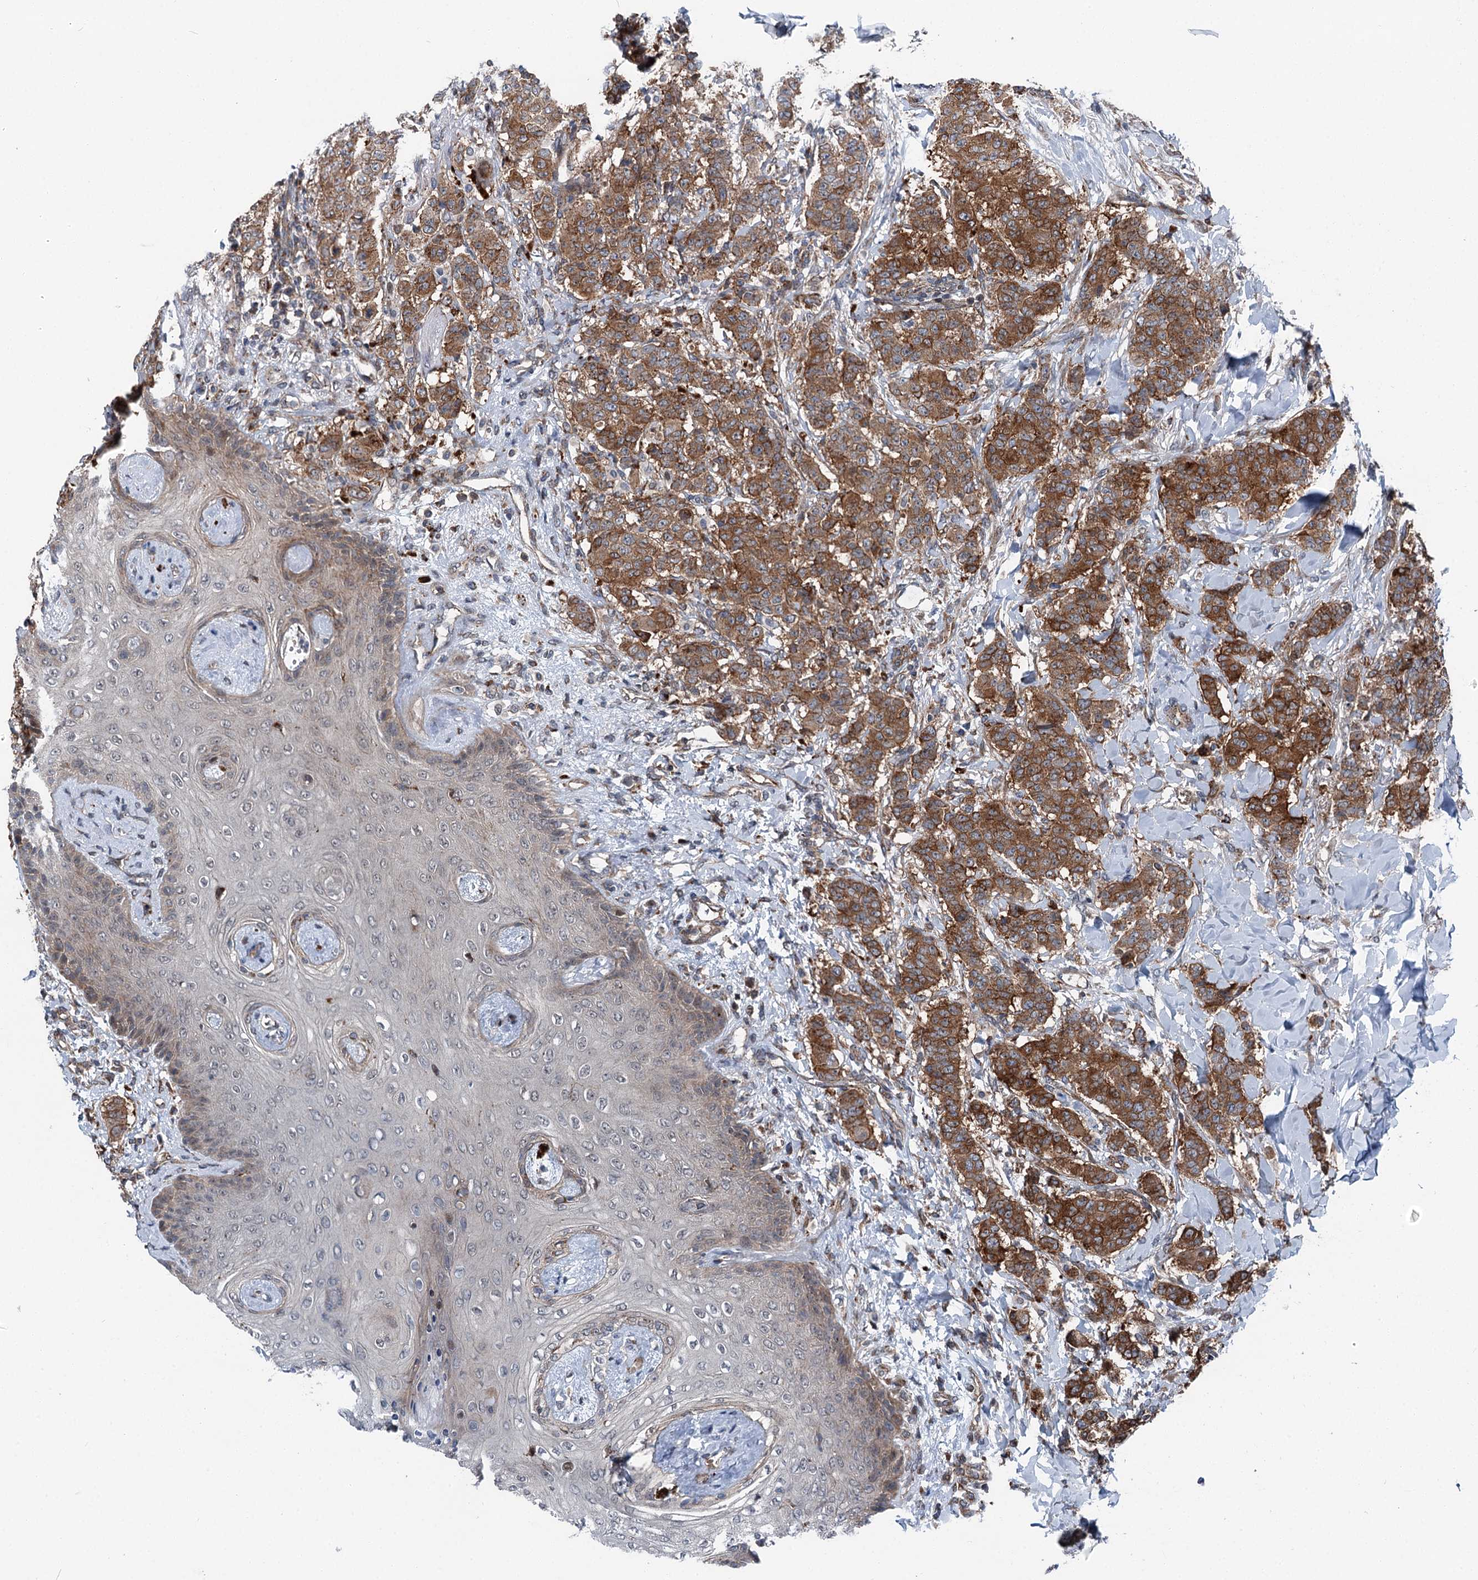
{"staining": {"intensity": "moderate", "quantity": ">75%", "location": "cytoplasmic/membranous"}, "tissue": "breast cancer", "cell_type": "Tumor cells", "image_type": "cancer", "snomed": [{"axis": "morphology", "description": "Duct carcinoma"}, {"axis": "topography", "description": "Breast"}], "caption": "High-magnification brightfield microscopy of breast invasive ductal carcinoma stained with DAB (3,3'-diaminobenzidine) (brown) and counterstained with hematoxylin (blue). tumor cells exhibit moderate cytoplasmic/membranous positivity is identified in approximately>75% of cells.", "gene": "POLR1D", "patient": {"sex": "female", "age": 40}}